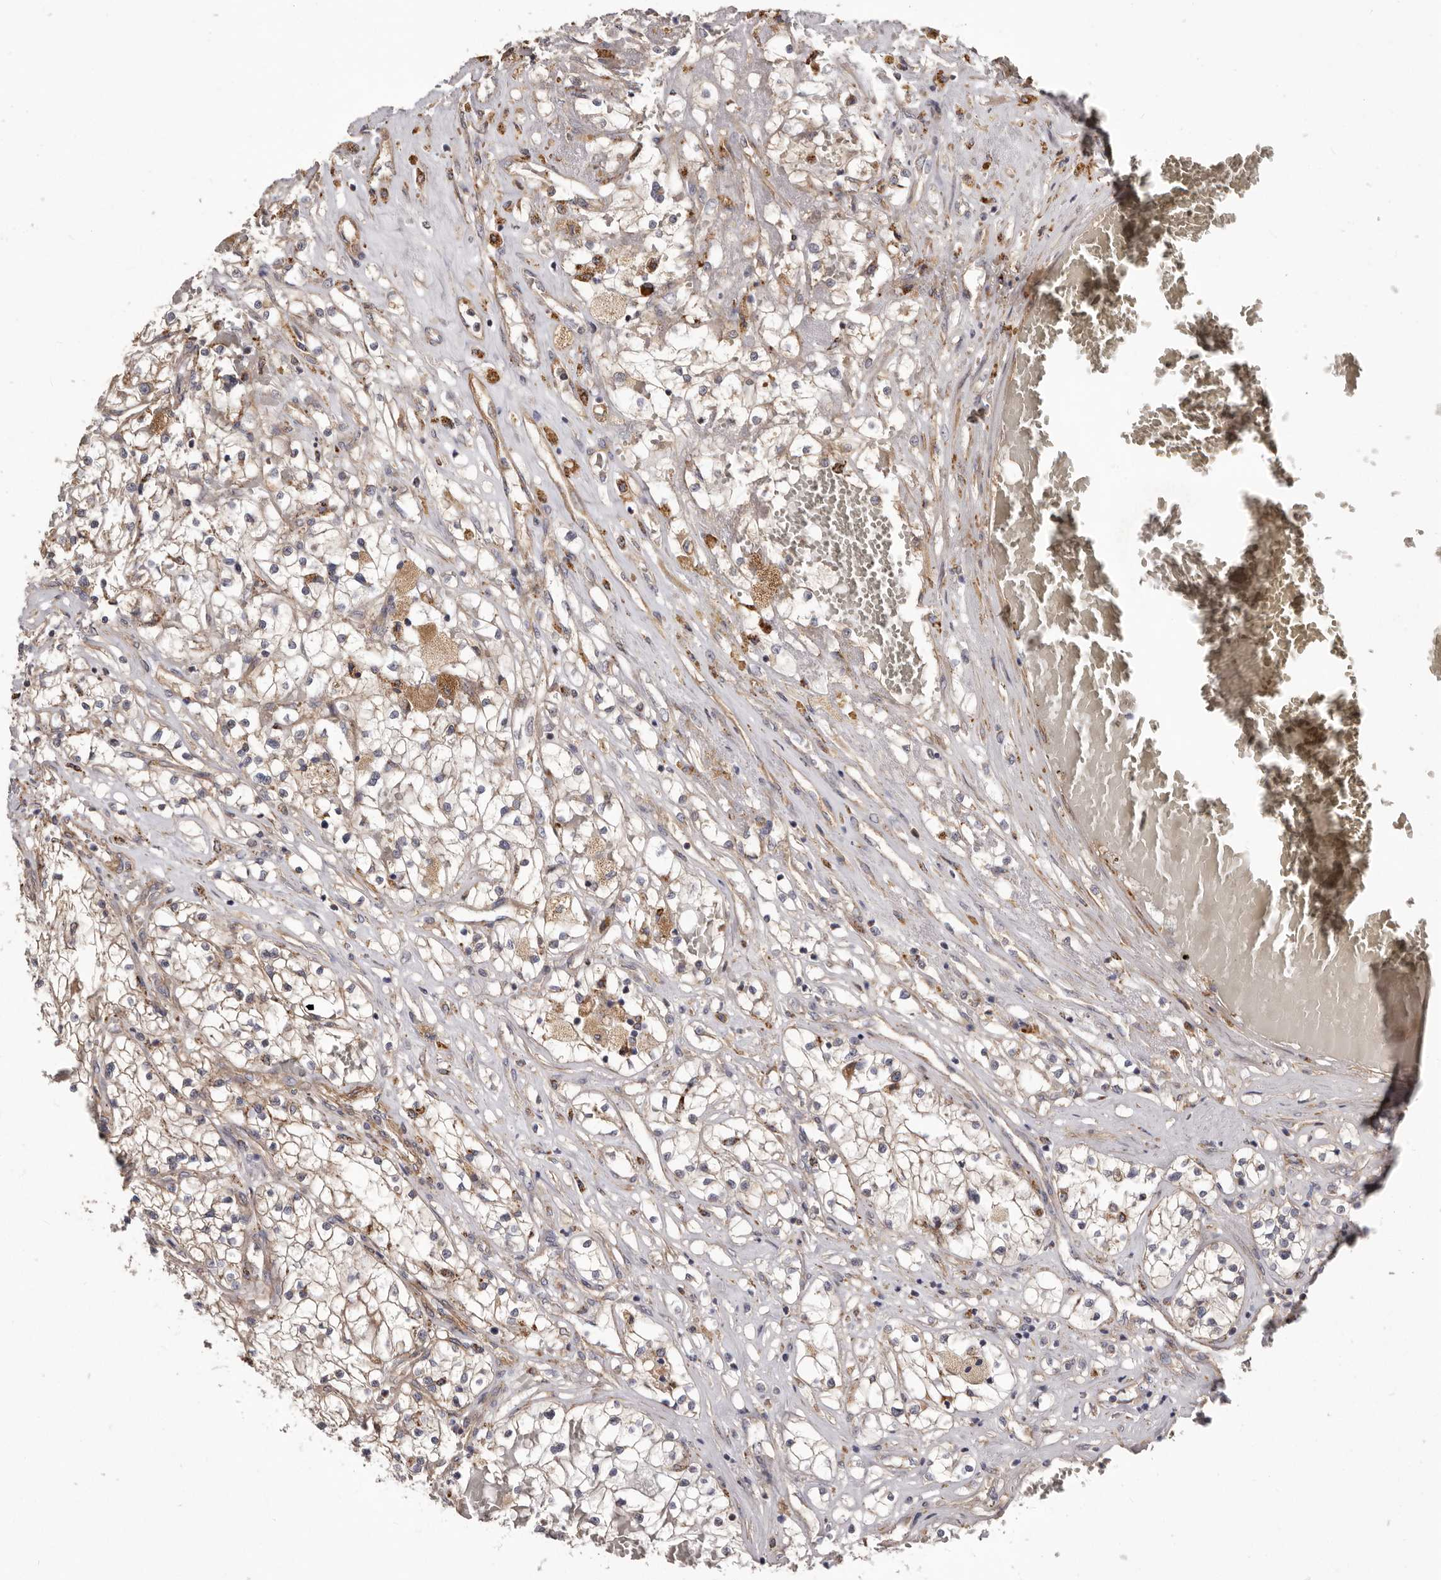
{"staining": {"intensity": "weak", "quantity": ">75%", "location": "cytoplasmic/membranous"}, "tissue": "renal cancer", "cell_type": "Tumor cells", "image_type": "cancer", "snomed": [{"axis": "morphology", "description": "Normal tissue, NOS"}, {"axis": "morphology", "description": "Adenocarcinoma, NOS"}, {"axis": "topography", "description": "Kidney"}], "caption": "Brown immunohistochemical staining in human renal adenocarcinoma displays weak cytoplasmic/membranous staining in approximately >75% of tumor cells. (DAB = brown stain, brightfield microscopy at high magnification).", "gene": "ENAH", "patient": {"sex": "male", "age": 68}}